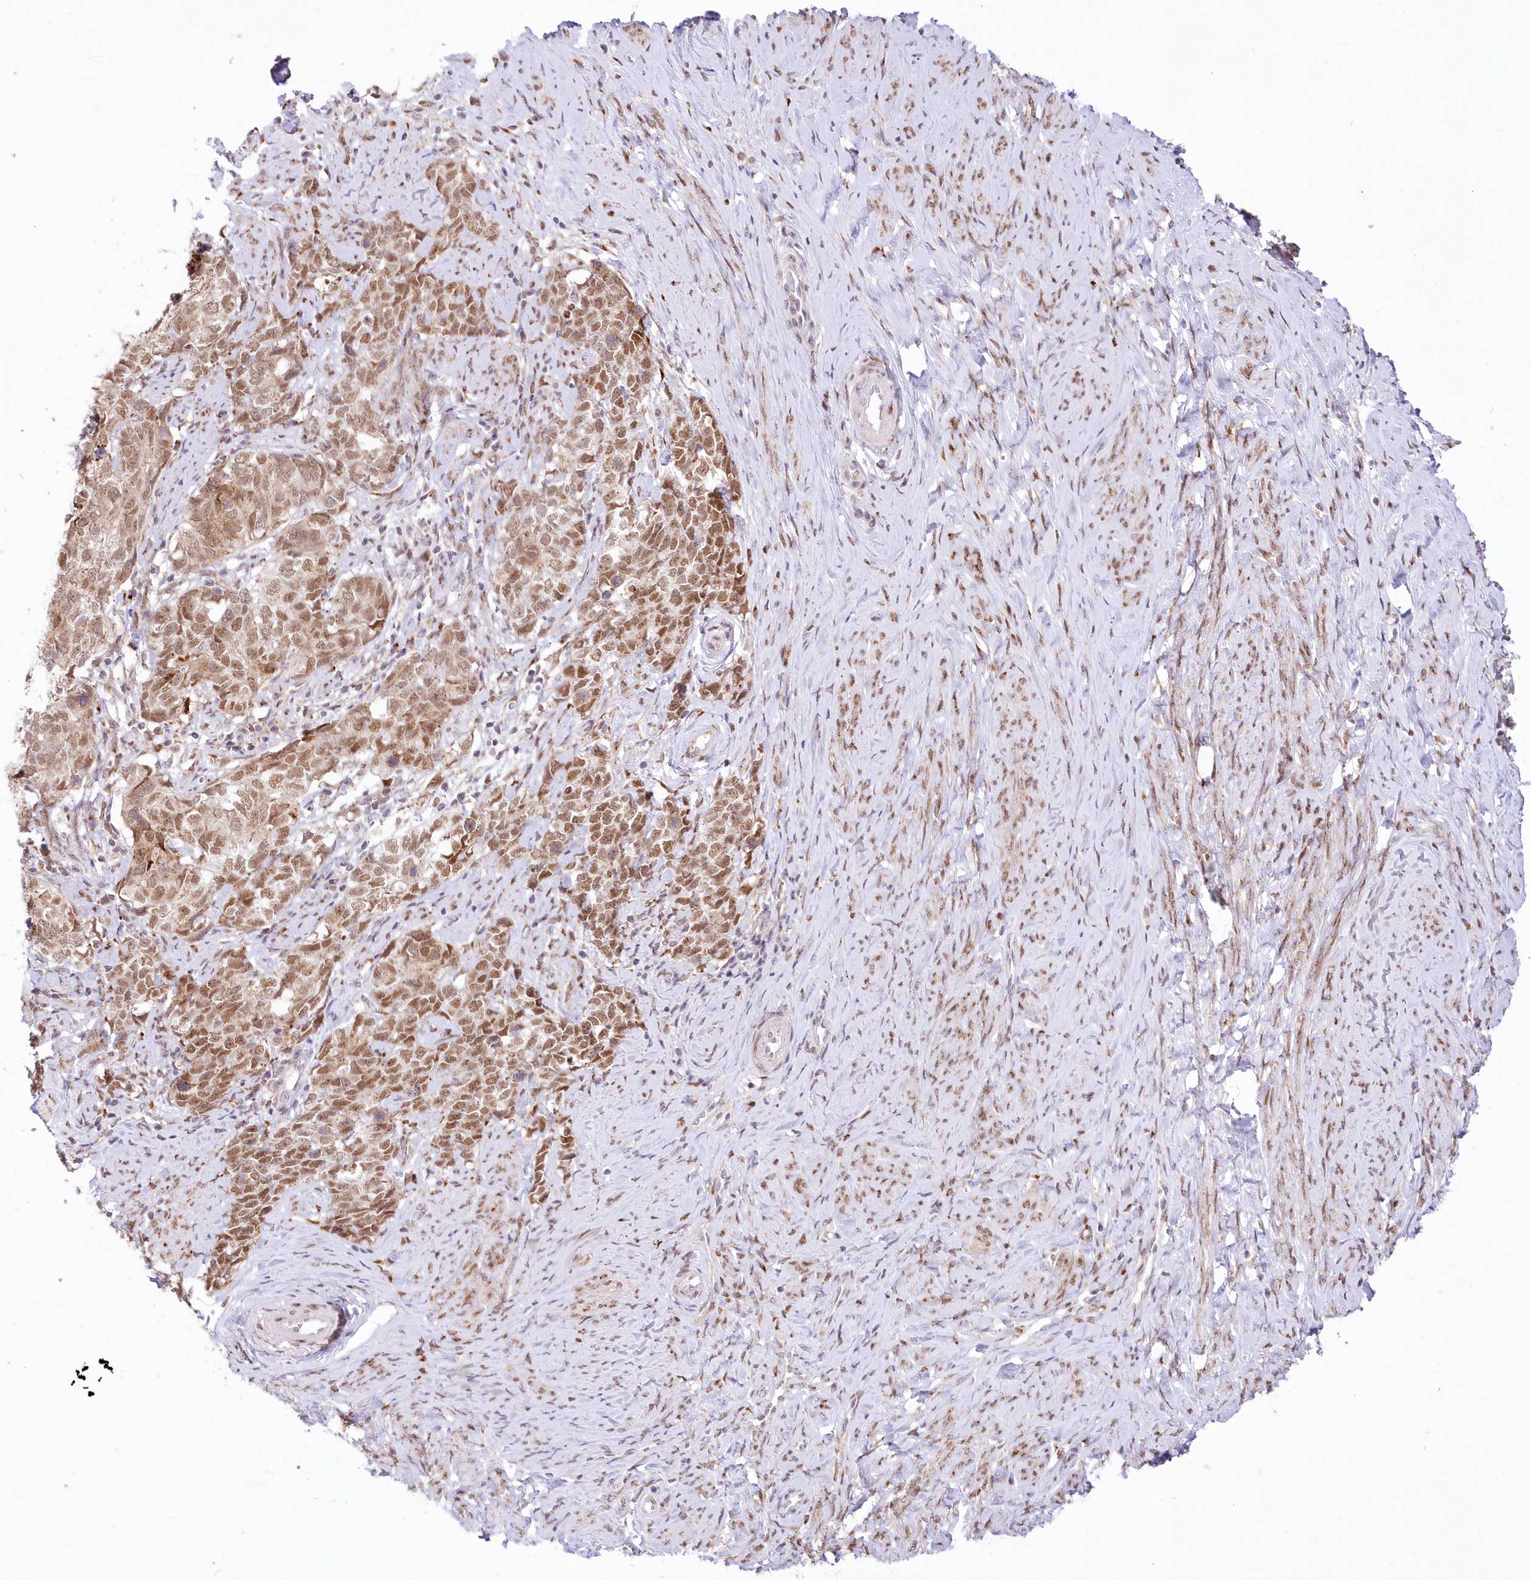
{"staining": {"intensity": "moderate", "quantity": ">75%", "location": "nuclear"}, "tissue": "cervical cancer", "cell_type": "Tumor cells", "image_type": "cancer", "snomed": [{"axis": "morphology", "description": "Squamous cell carcinoma, NOS"}, {"axis": "topography", "description": "Cervix"}], "caption": "Human squamous cell carcinoma (cervical) stained with a protein marker shows moderate staining in tumor cells.", "gene": "LDB1", "patient": {"sex": "female", "age": 63}}